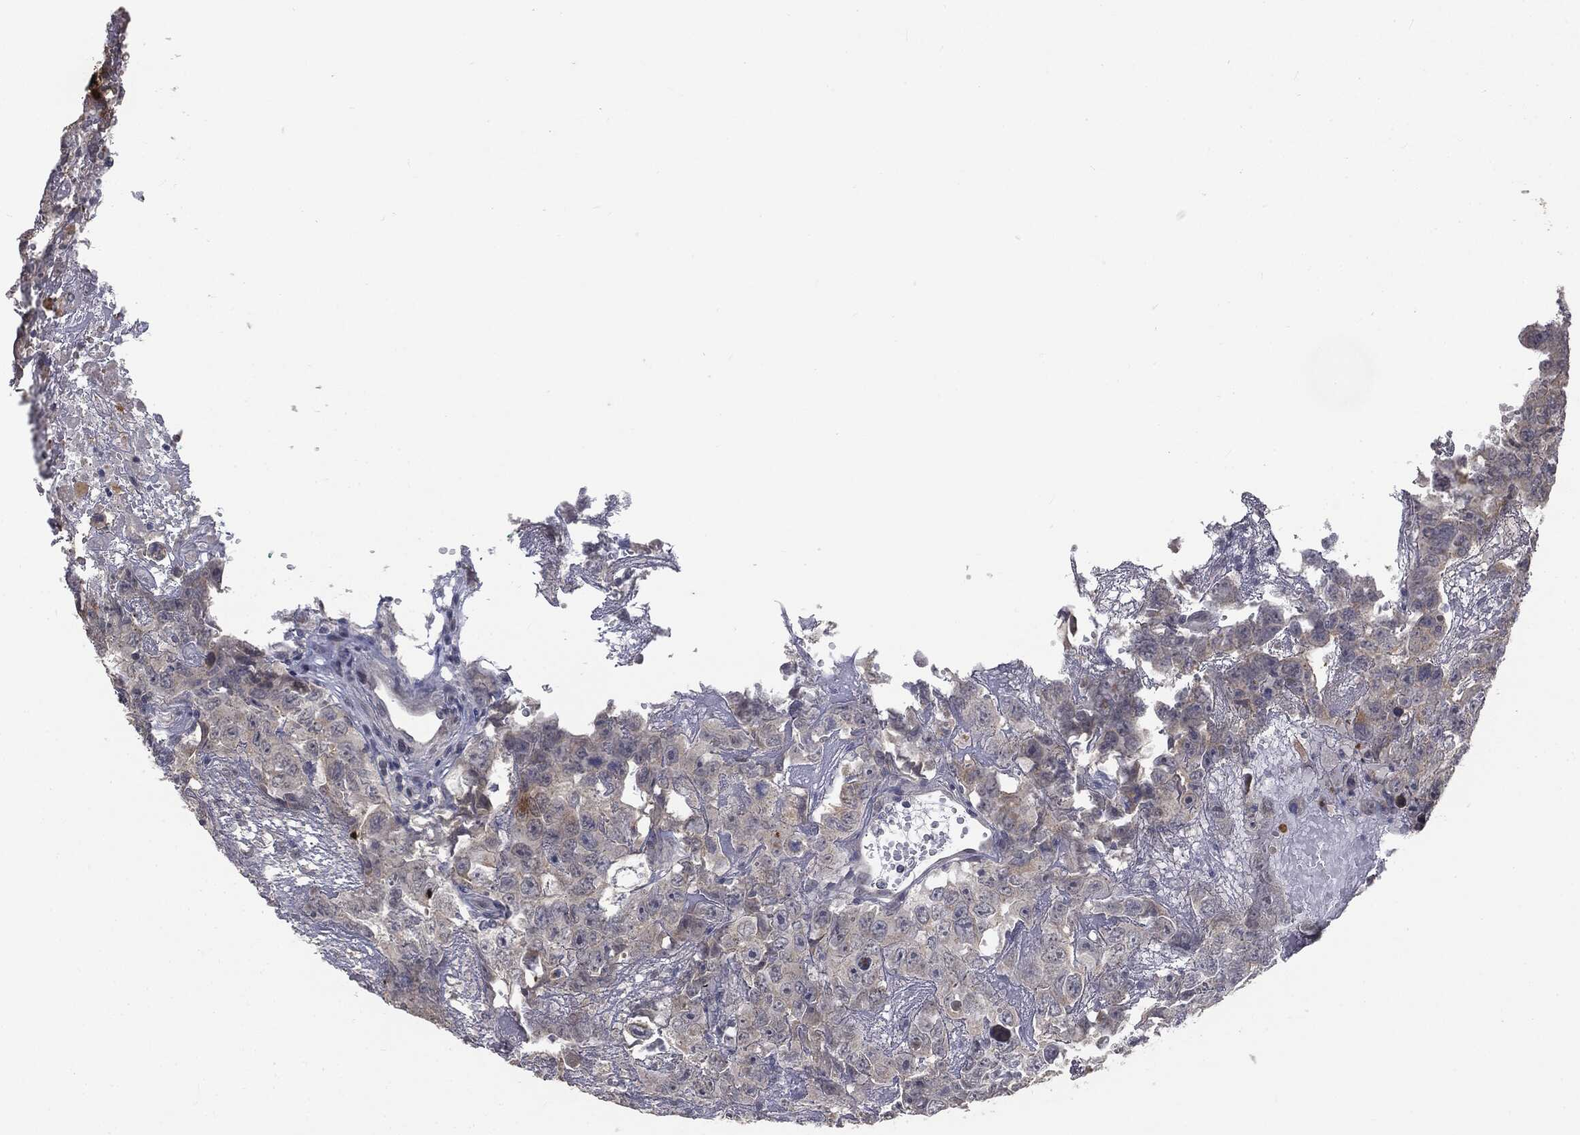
{"staining": {"intensity": "negative", "quantity": "none", "location": "none"}, "tissue": "testis cancer", "cell_type": "Tumor cells", "image_type": "cancer", "snomed": [{"axis": "morphology", "description": "Carcinoma, Embryonal, NOS"}, {"axis": "topography", "description": "Testis"}], "caption": "Tumor cells are negative for brown protein staining in testis cancer. (IHC, brightfield microscopy, high magnification).", "gene": "SLC2A2", "patient": {"sex": "male", "age": 45}}